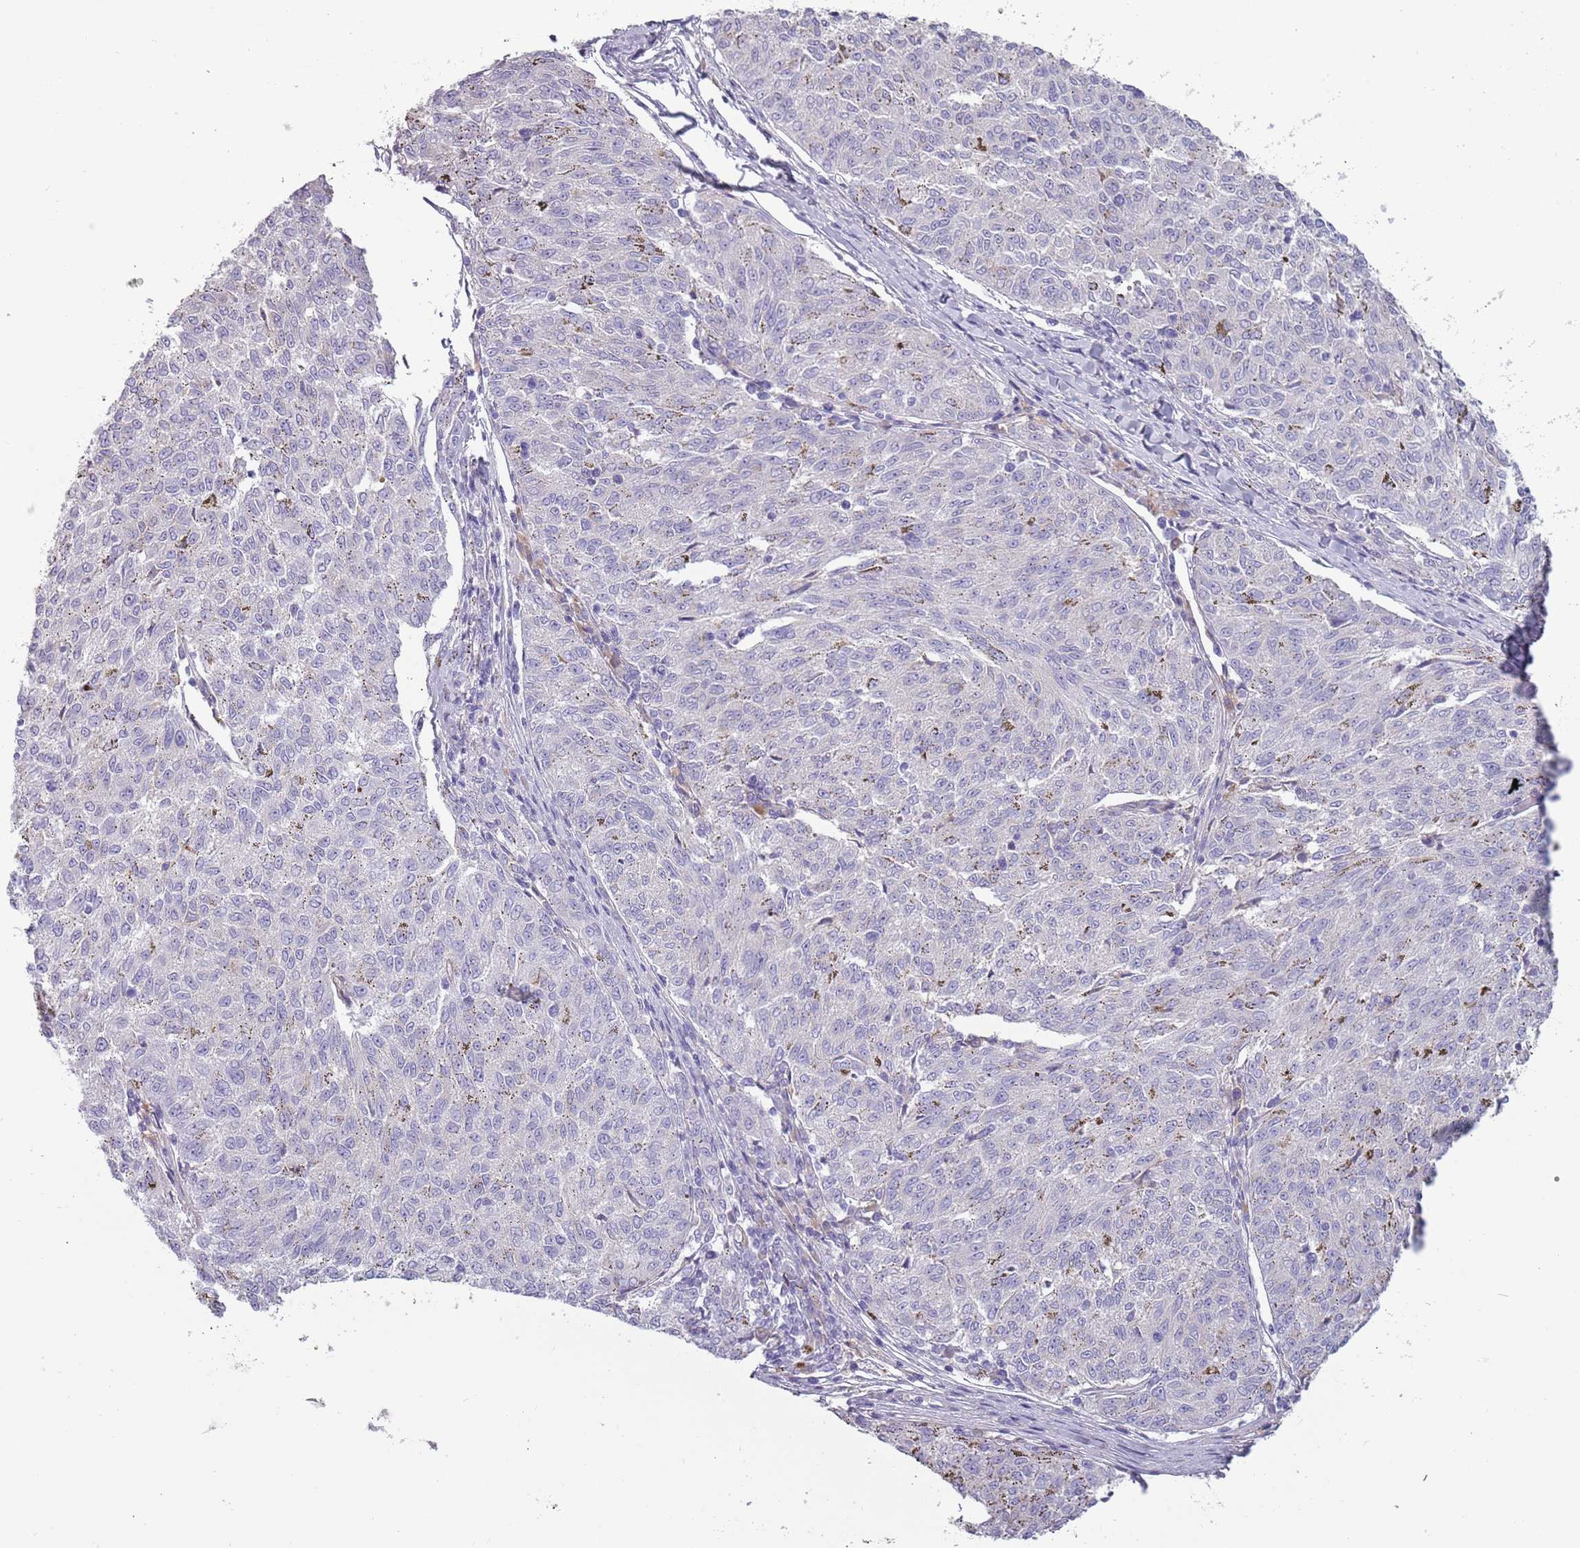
{"staining": {"intensity": "negative", "quantity": "none", "location": "none"}, "tissue": "melanoma", "cell_type": "Tumor cells", "image_type": "cancer", "snomed": [{"axis": "morphology", "description": "Malignant melanoma, NOS"}, {"axis": "topography", "description": "Skin"}], "caption": "Tumor cells are negative for brown protein staining in melanoma. (Stains: DAB immunohistochemistry (IHC) with hematoxylin counter stain, Microscopy: brightfield microscopy at high magnification).", "gene": "TNFRSF6B", "patient": {"sex": "female", "age": 72}}